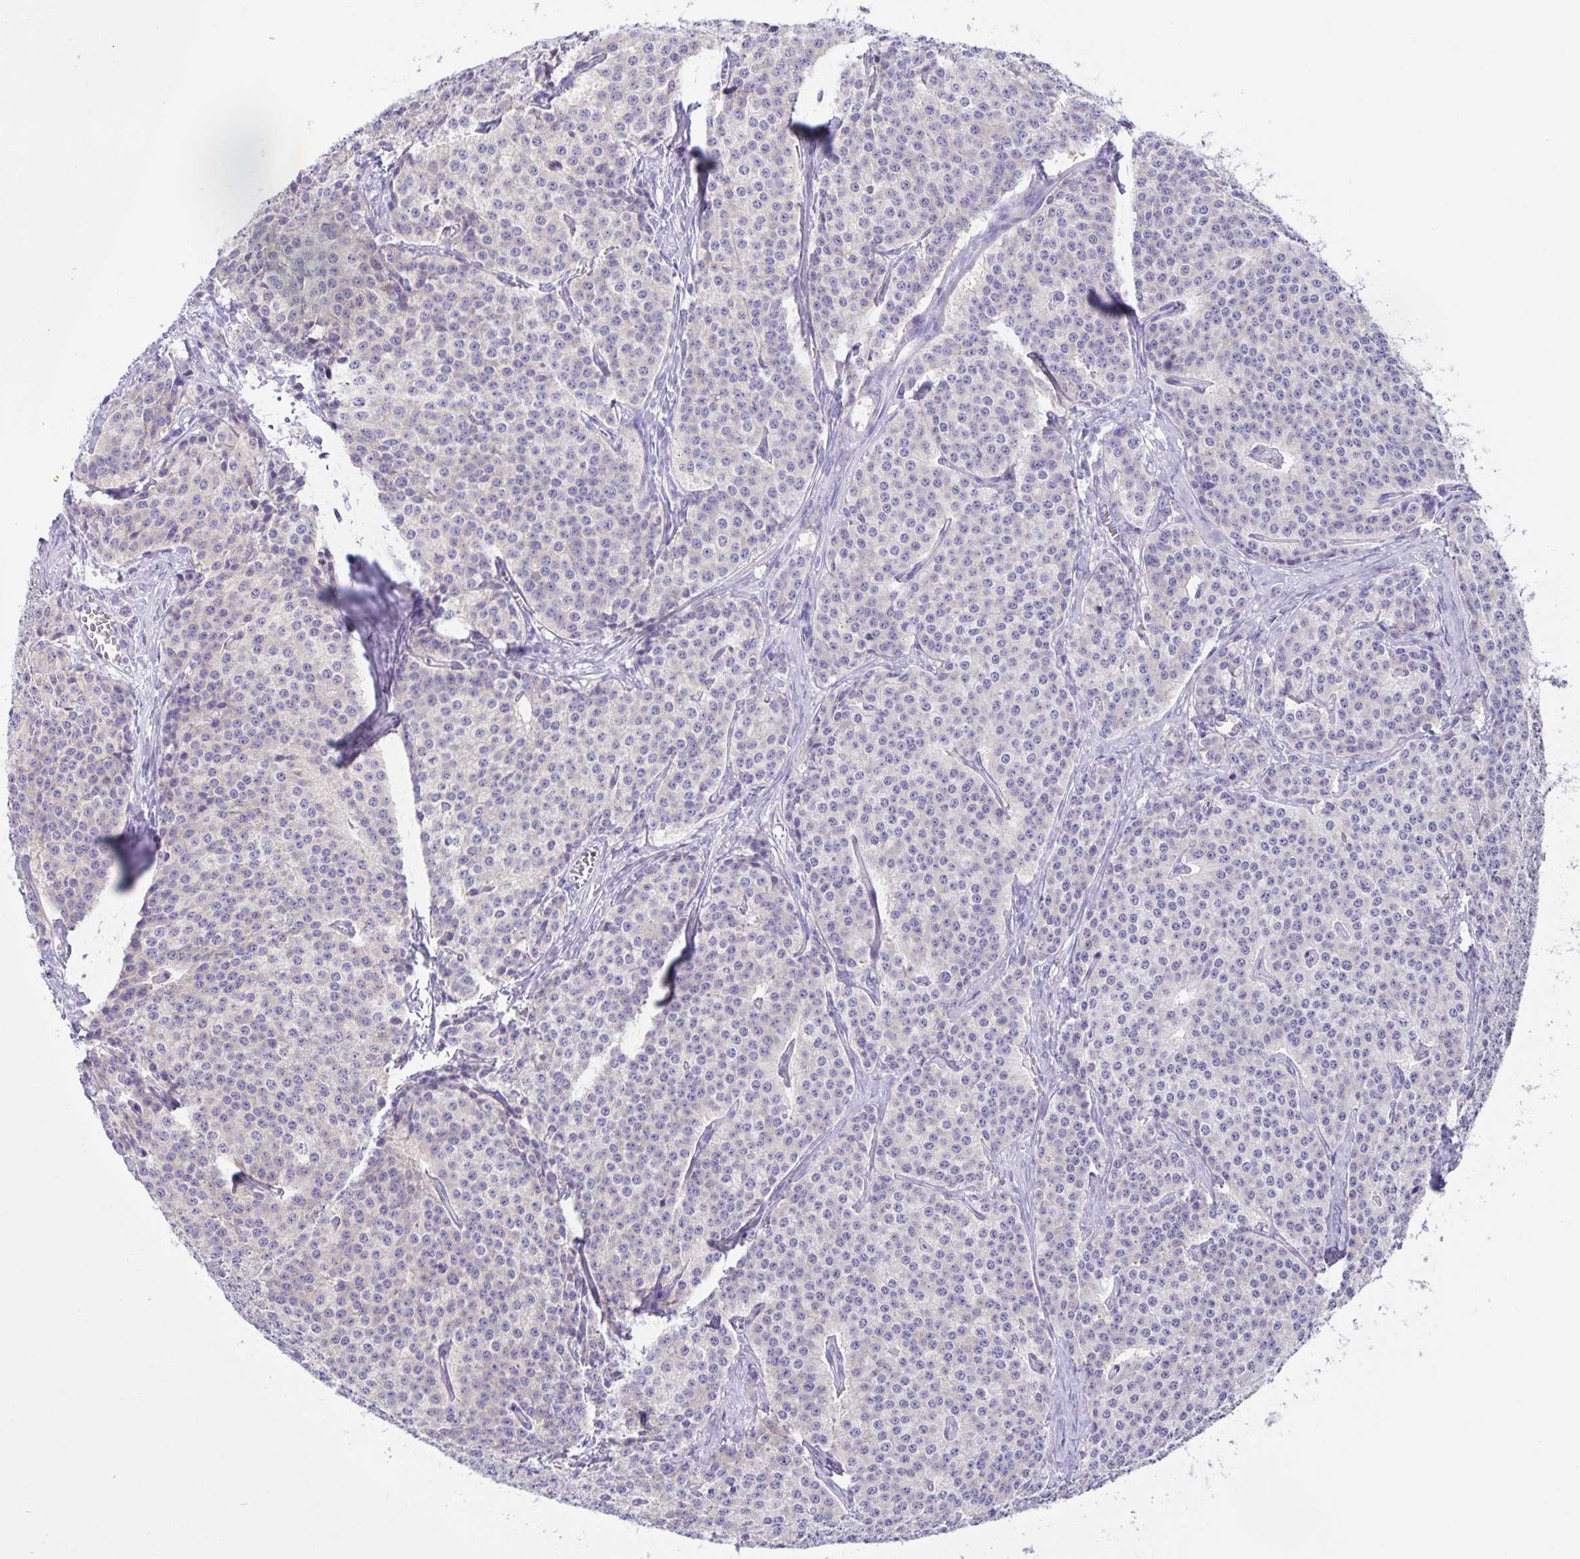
{"staining": {"intensity": "negative", "quantity": "none", "location": "none"}, "tissue": "carcinoid", "cell_type": "Tumor cells", "image_type": "cancer", "snomed": [{"axis": "morphology", "description": "Carcinoid, malignant, NOS"}, {"axis": "topography", "description": "Small intestine"}], "caption": "Immunohistochemistry of carcinoid exhibits no staining in tumor cells.", "gene": "CAPSL", "patient": {"sex": "female", "age": 64}}